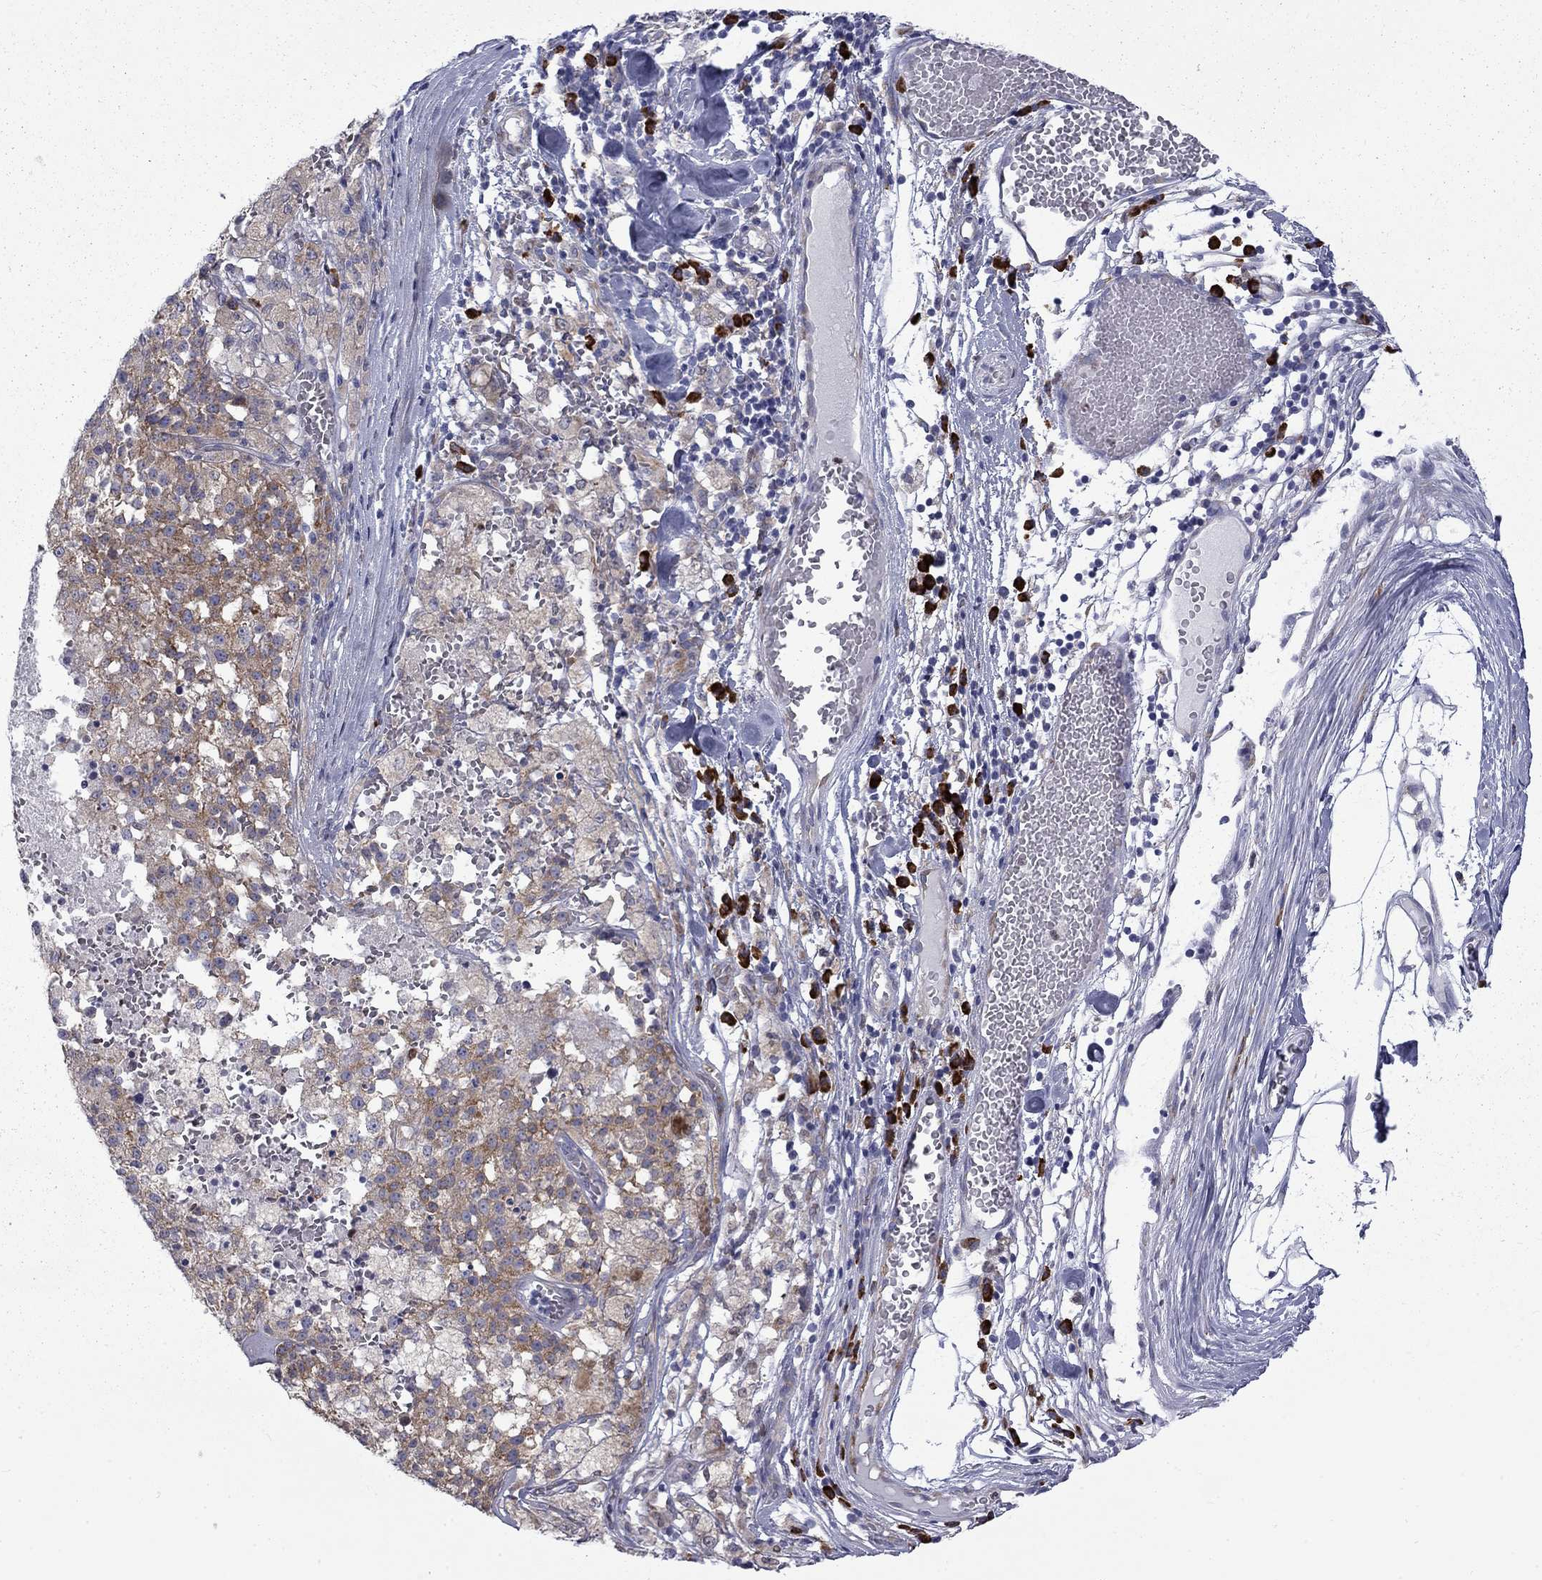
{"staining": {"intensity": "weak", "quantity": "25%-75%", "location": "cytoplasmic/membranous"}, "tissue": "melanoma", "cell_type": "Tumor cells", "image_type": "cancer", "snomed": [{"axis": "morphology", "description": "Malignant melanoma, Metastatic site"}, {"axis": "topography", "description": "Lymph node"}], "caption": "About 25%-75% of tumor cells in melanoma demonstrate weak cytoplasmic/membranous protein staining as visualized by brown immunohistochemical staining.", "gene": "PABPC4", "patient": {"sex": "female", "age": 64}}